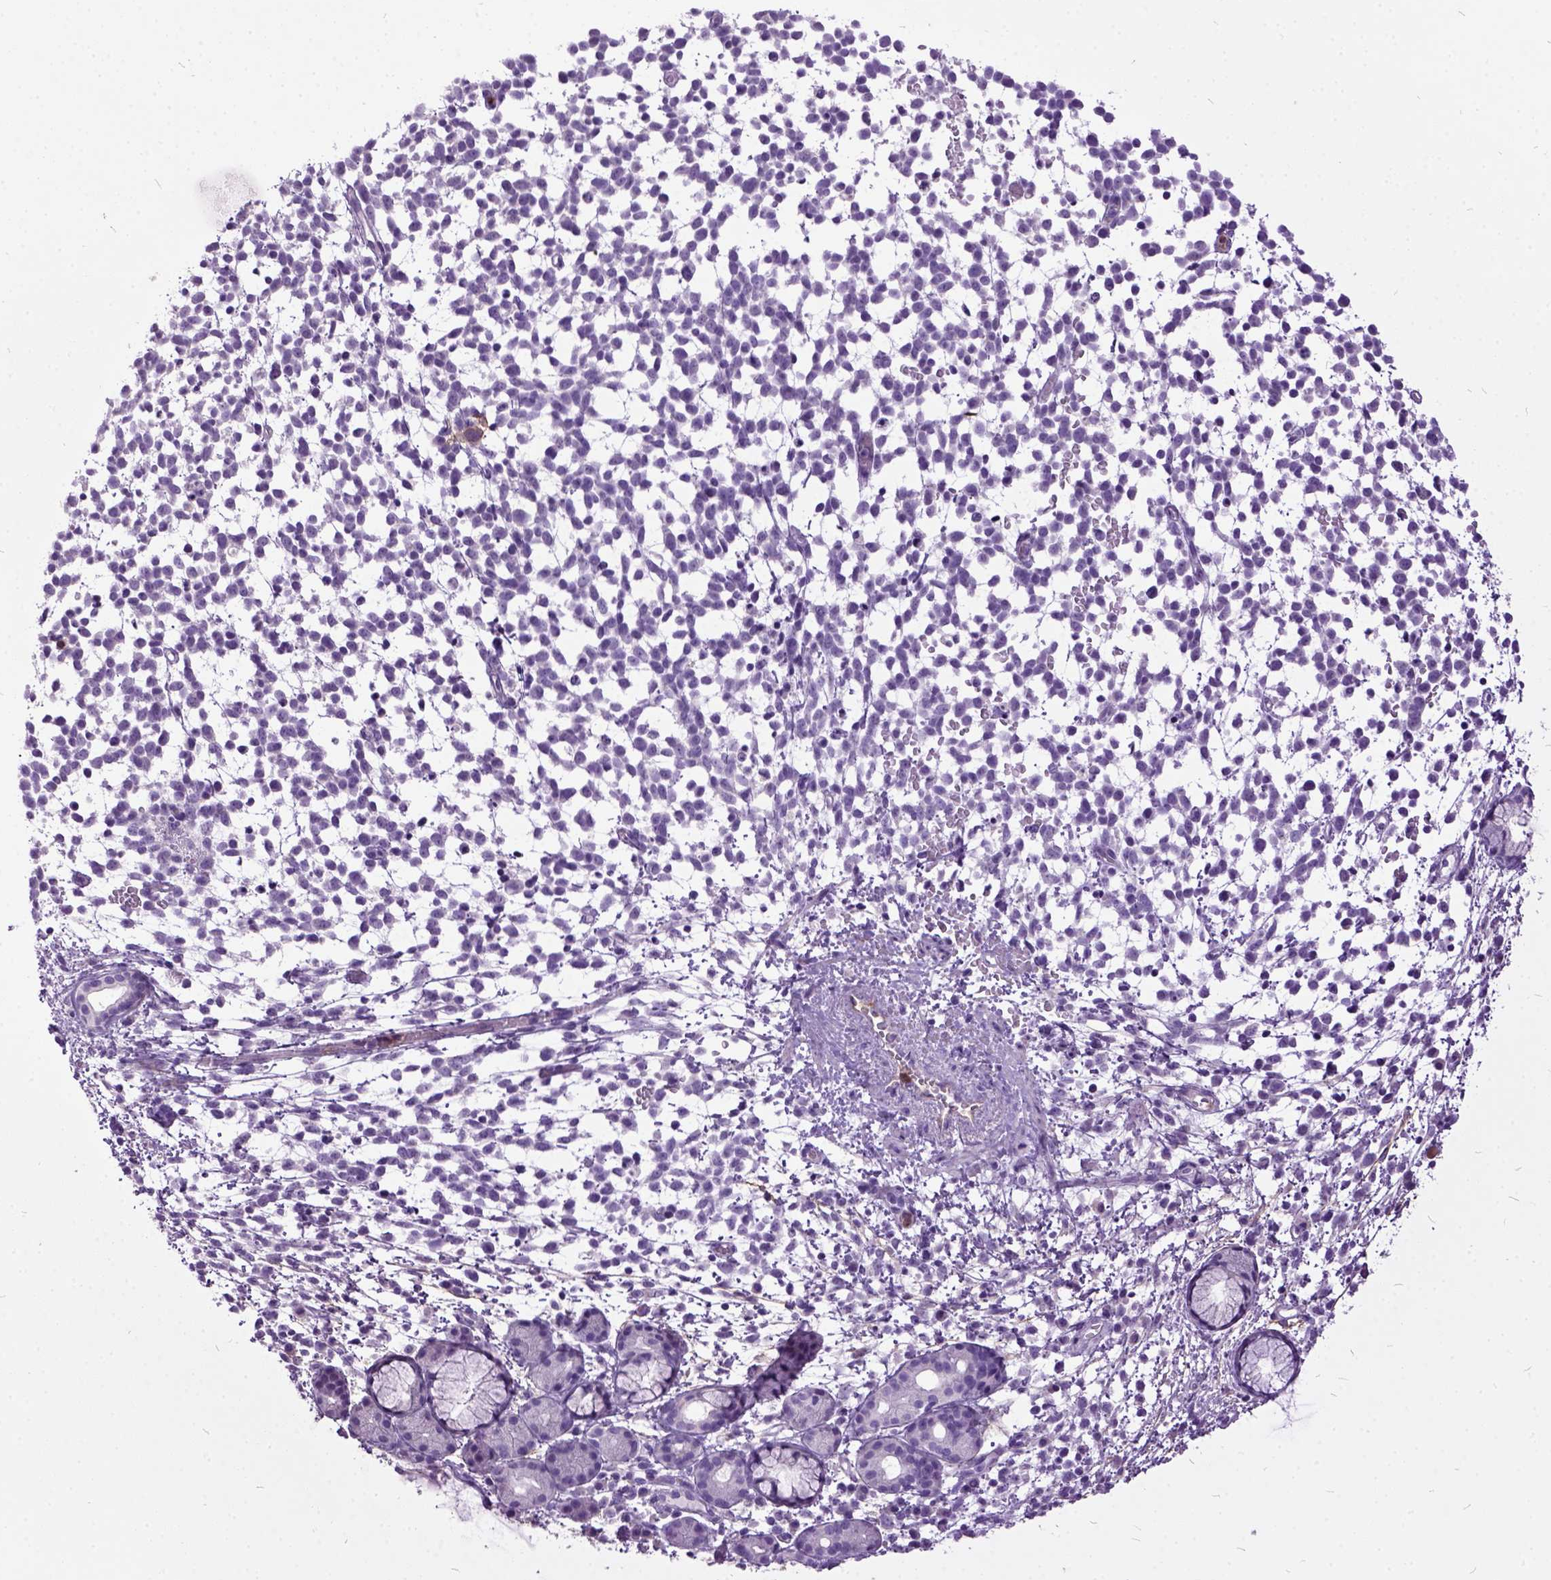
{"staining": {"intensity": "negative", "quantity": "none", "location": "none"}, "tissue": "melanoma", "cell_type": "Tumor cells", "image_type": "cancer", "snomed": [{"axis": "morphology", "description": "Malignant melanoma, NOS"}, {"axis": "topography", "description": "Skin"}], "caption": "Human malignant melanoma stained for a protein using immunohistochemistry (IHC) demonstrates no staining in tumor cells.", "gene": "MME", "patient": {"sex": "female", "age": 70}}